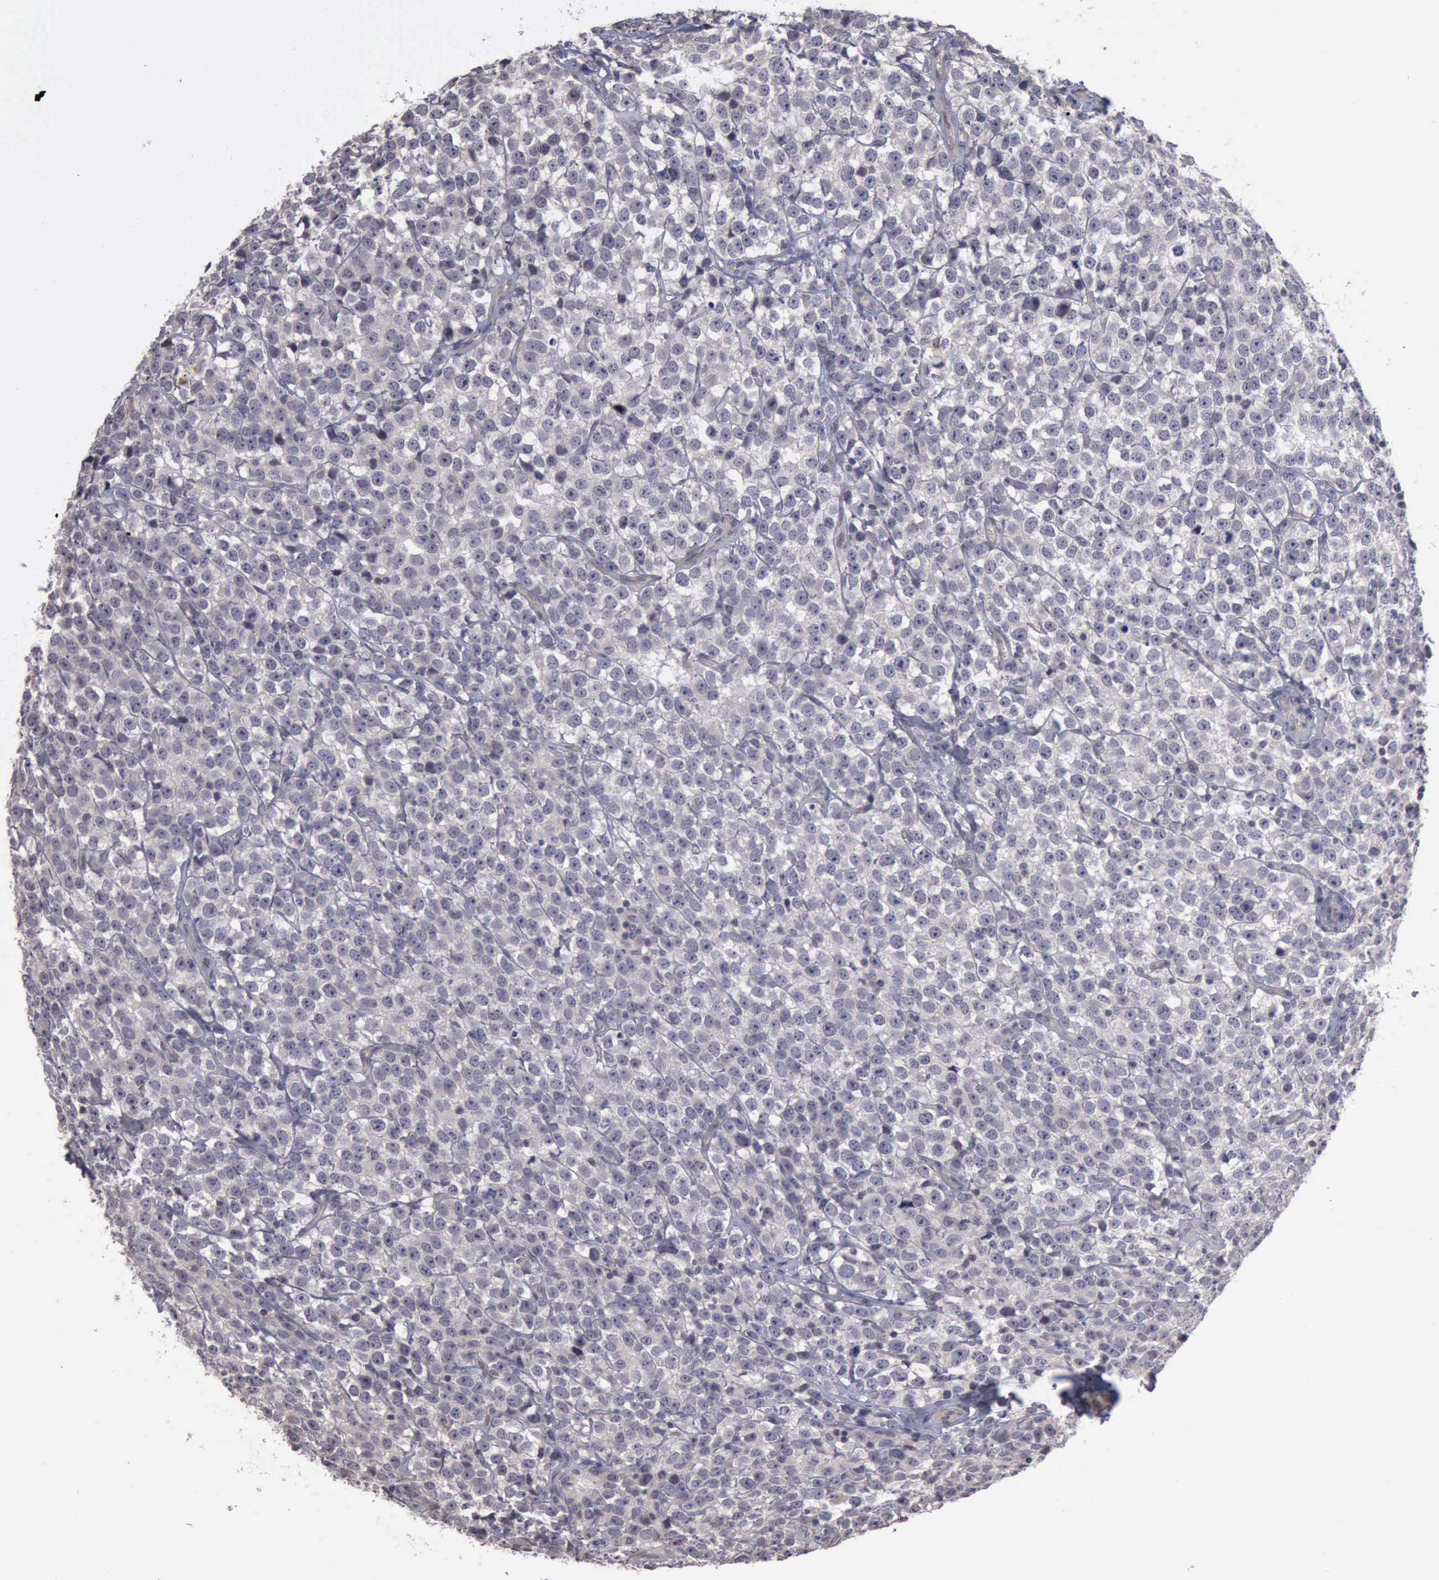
{"staining": {"intensity": "negative", "quantity": "none", "location": "none"}, "tissue": "testis cancer", "cell_type": "Tumor cells", "image_type": "cancer", "snomed": [{"axis": "morphology", "description": "Seminoma, NOS"}, {"axis": "topography", "description": "Testis"}], "caption": "Photomicrograph shows no significant protein positivity in tumor cells of seminoma (testis).", "gene": "MMP9", "patient": {"sex": "male", "age": 25}}